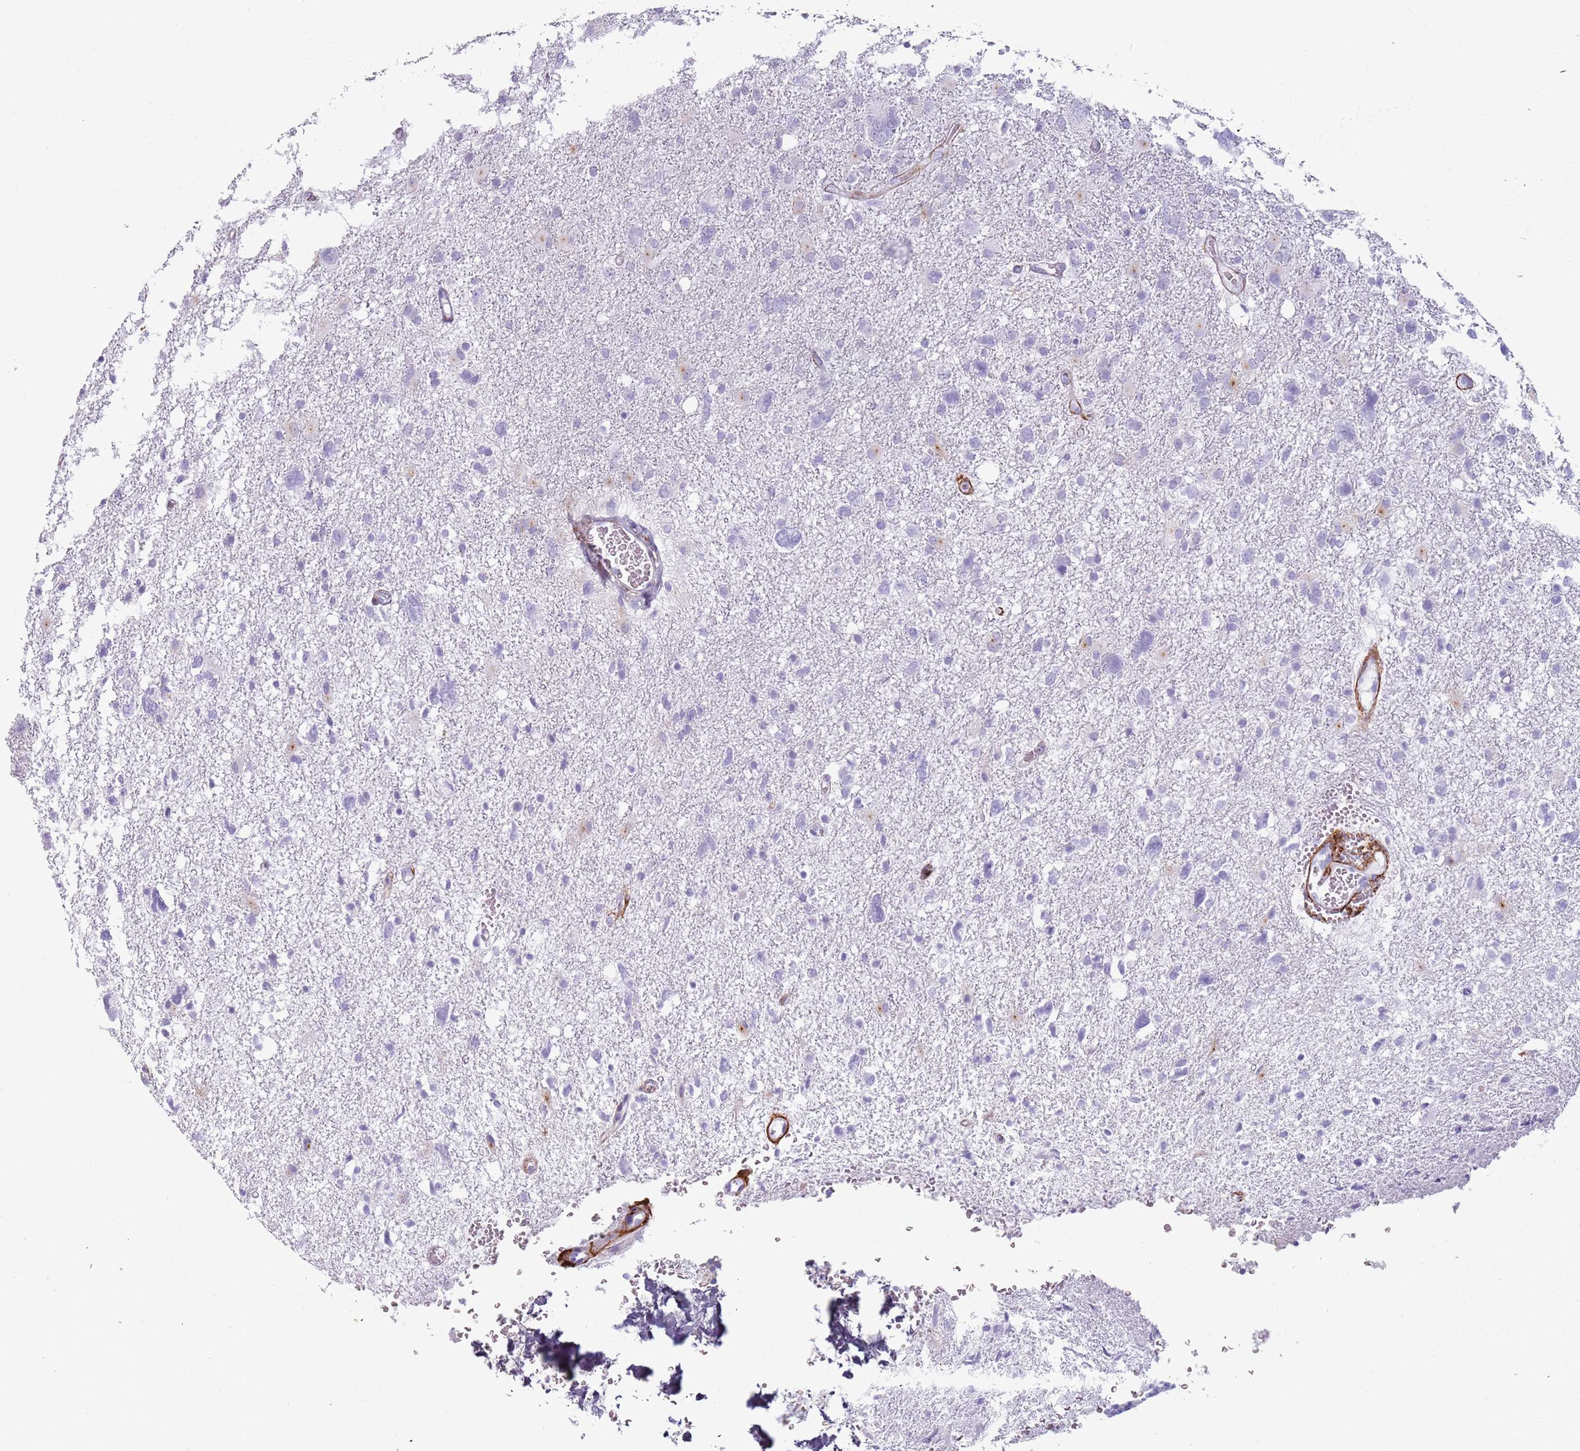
{"staining": {"intensity": "negative", "quantity": "none", "location": "none"}, "tissue": "glioma", "cell_type": "Tumor cells", "image_type": "cancer", "snomed": [{"axis": "morphology", "description": "Glioma, malignant, High grade"}, {"axis": "topography", "description": "Brain"}], "caption": "Malignant glioma (high-grade) was stained to show a protein in brown. There is no significant staining in tumor cells.", "gene": "COLEC12", "patient": {"sex": "male", "age": 61}}